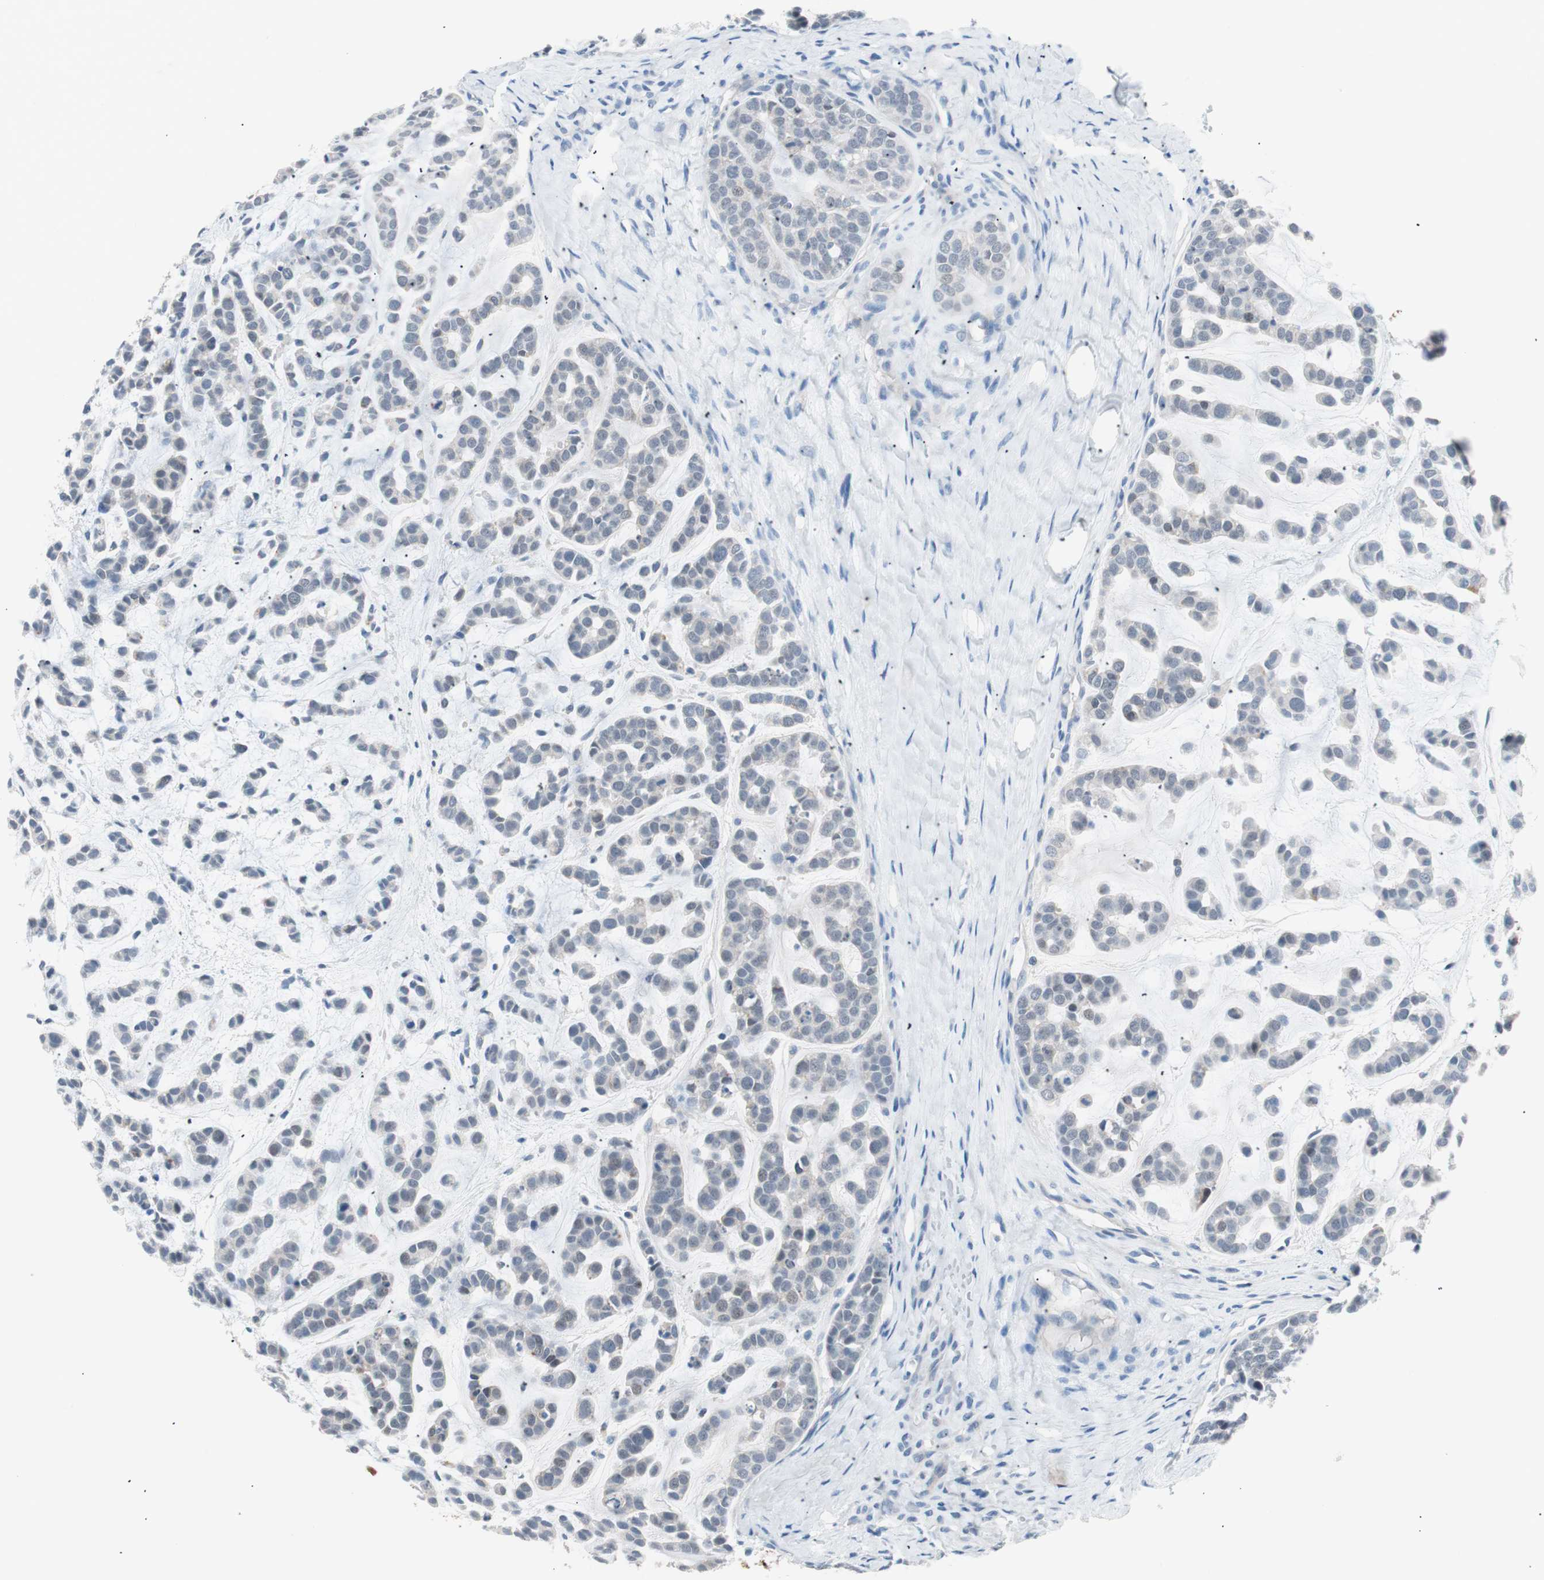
{"staining": {"intensity": "negative", "quantity": "none", "location": "none"}, "tissue": "head and neck cancer", "cell_type": "Tumor cells", "image_type": "cancer", "snomed": [{"axis": "morphology", "description": "Adenocarcinoma, NOS"}, {"axis": "morphology", "description": "Adenoma, NOS"}, {"axis": "topography", "description": "Head-Neck"}], "caption": "Immunohistochemistry (IHC) histopathology image of human head and neck cancer stained for a protein (brown), which demonstrates no staining in tumor cells.", "gene": "VIL1", "patient": {"sex": "female", "age": 55}}